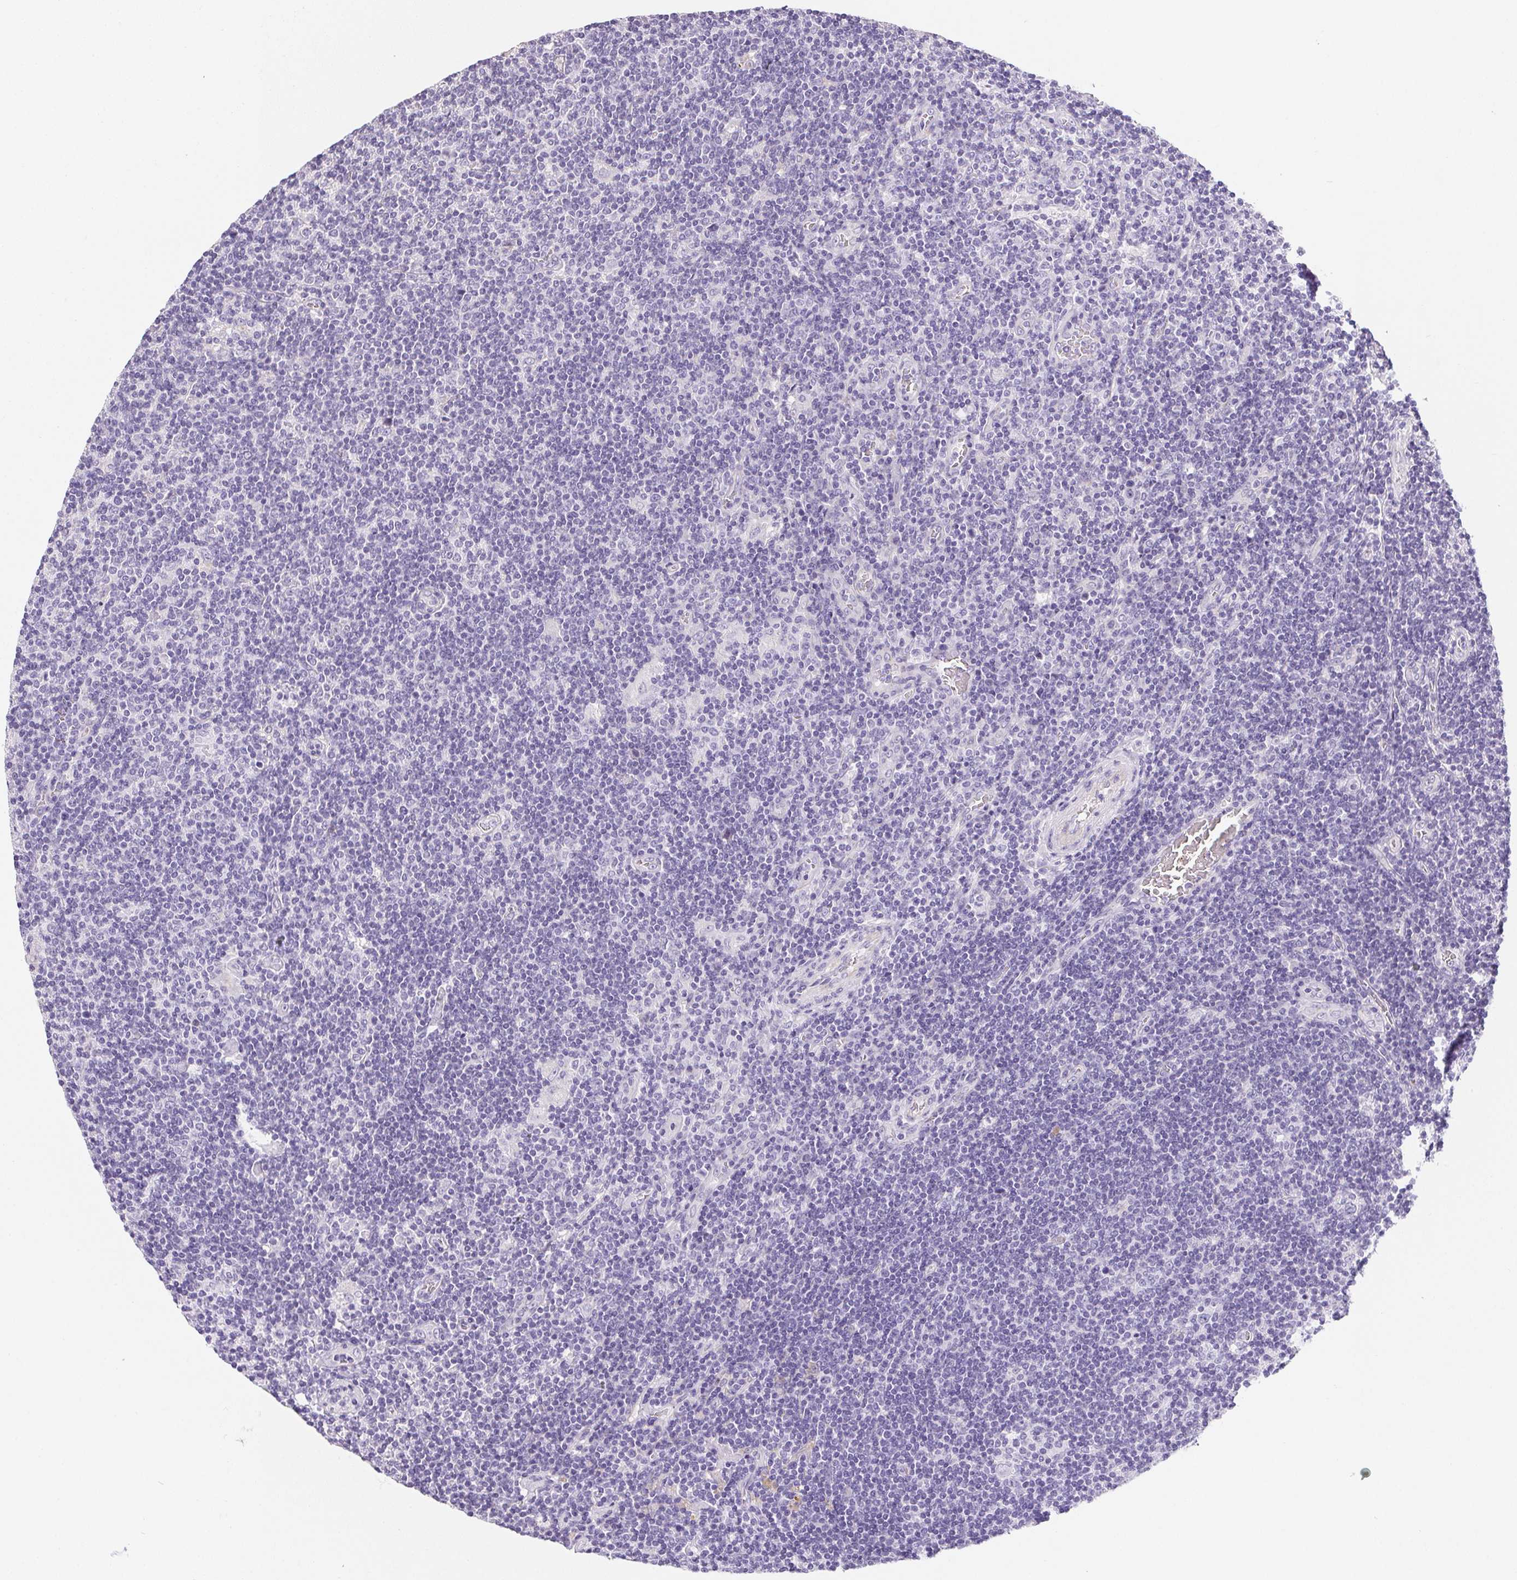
{"staining": {"intensity": "negative", "quantity": "none", "location": "none"}, "tissue": "lymphoma", "cell_type": "Tumor cells", "image_type": "cancer", "snomed": [{"axis": "morphology", "description": "Hodgkin's disease, NOS"}, {"axis": "topography", "description": "Lymph node"}], "caption": "Immunohistochemistry (IHC) of human Hodgkin's disease demonstrates no expression in tumor cells. (Brightfield microscopy of DAB (3,3'-diaminobenzidine) immunohistochemistry at high magnification).", "gene": "AQP5", "patient": {"sex": "male", "age": 40}}